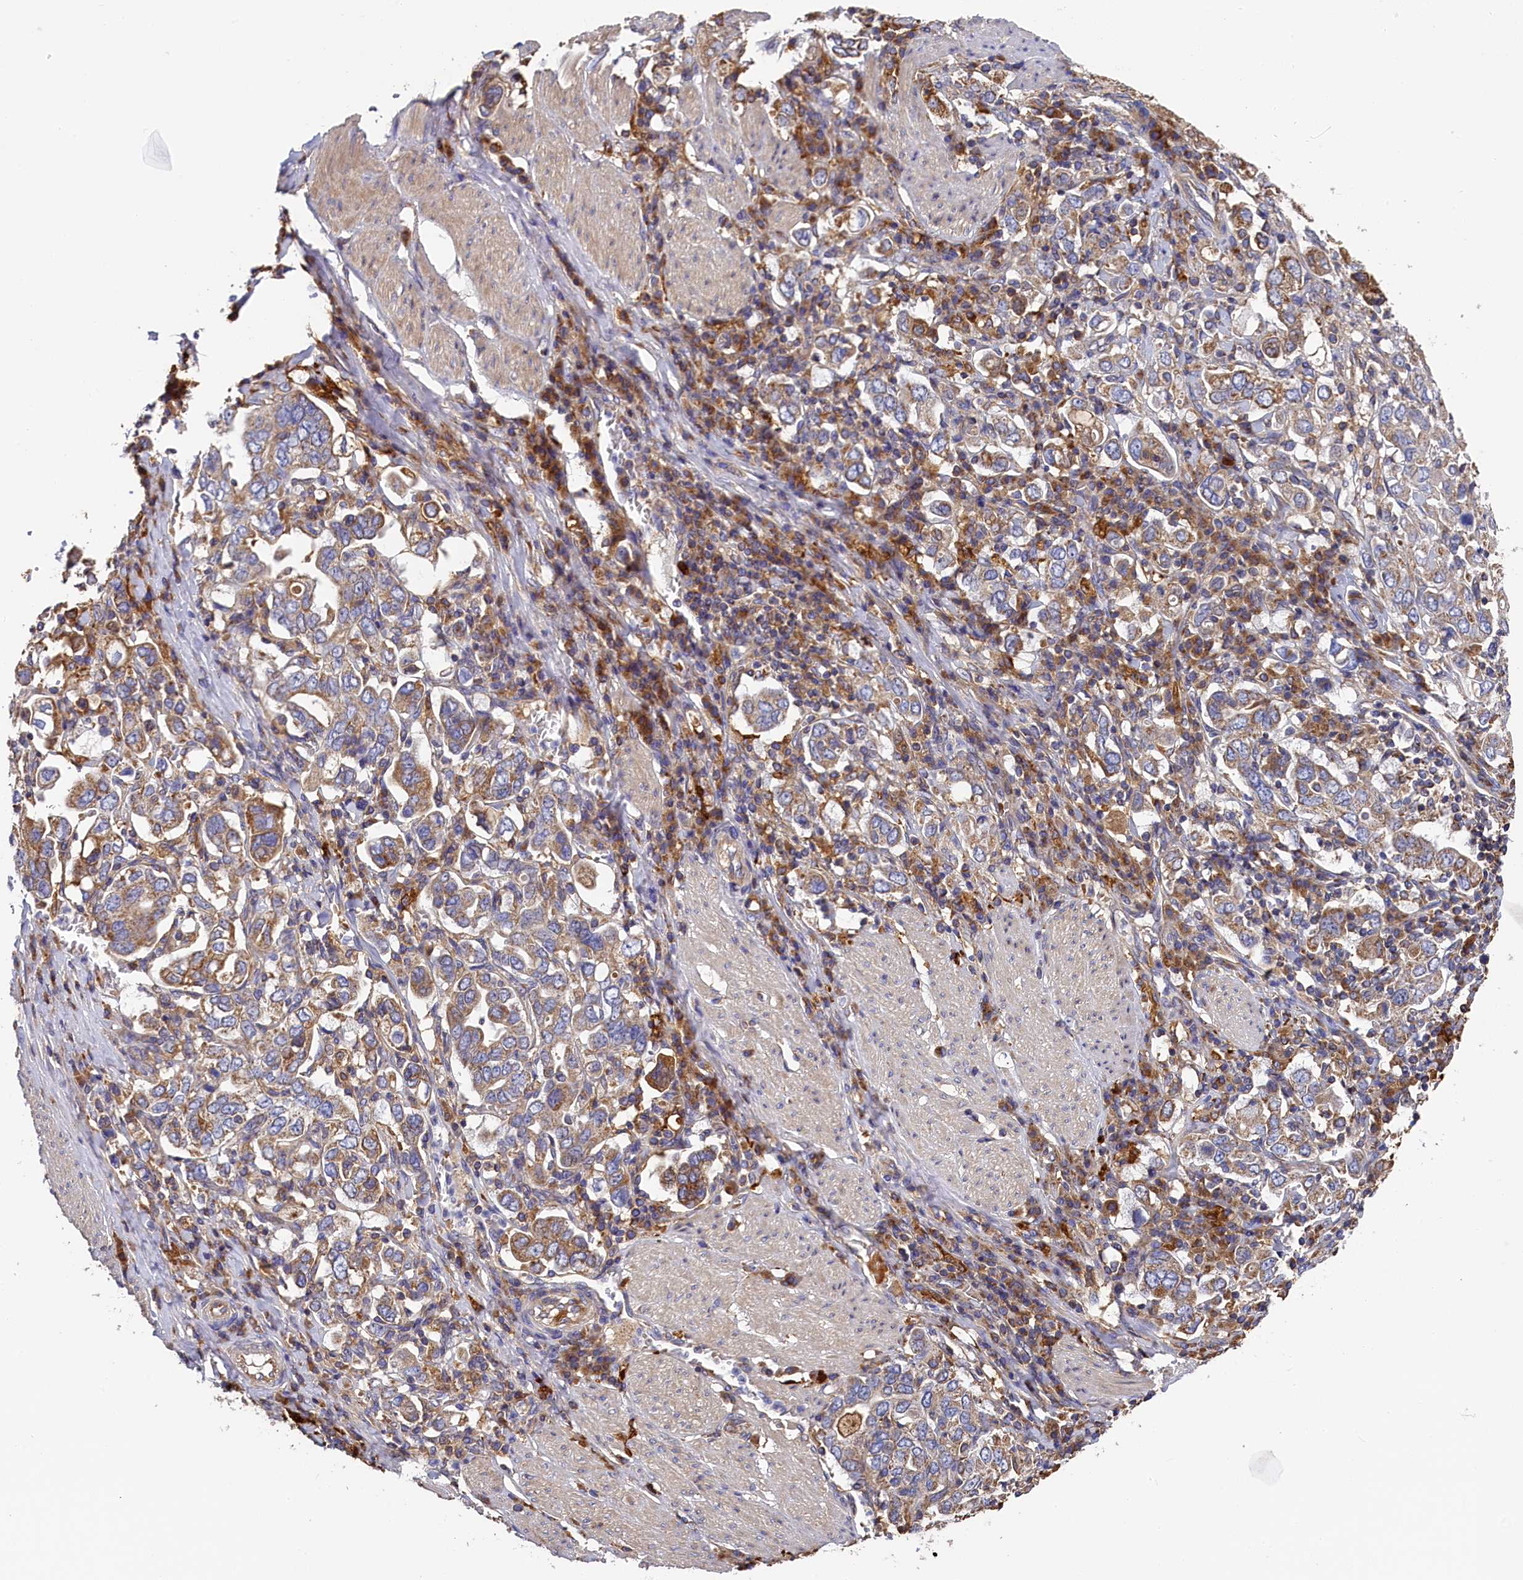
{"staining": {"intensity": "moderate", "quantity": "25%-75%", "location": "cytoplasmic/membranous"}, "tissue": "stomach cancer", "cell_type": "Tumor cells", "image_type": "cancer", "snomed": [{"axis": "morphology", "description": "Adenocarcinoma, NOS"}, {"axis": "topography", "description": "Stomach, upper"}], "caption": "High-power microscopy captured an immunohistochemistry (IHC) photomicrograph of stomach adenocarcinoma, revealing moderate cytoplasmic/membranous positivity in approximately 25%-75% of tumor cells.", "gene": "SEC31B", "patient": {"sex": "male", "age": 62}}